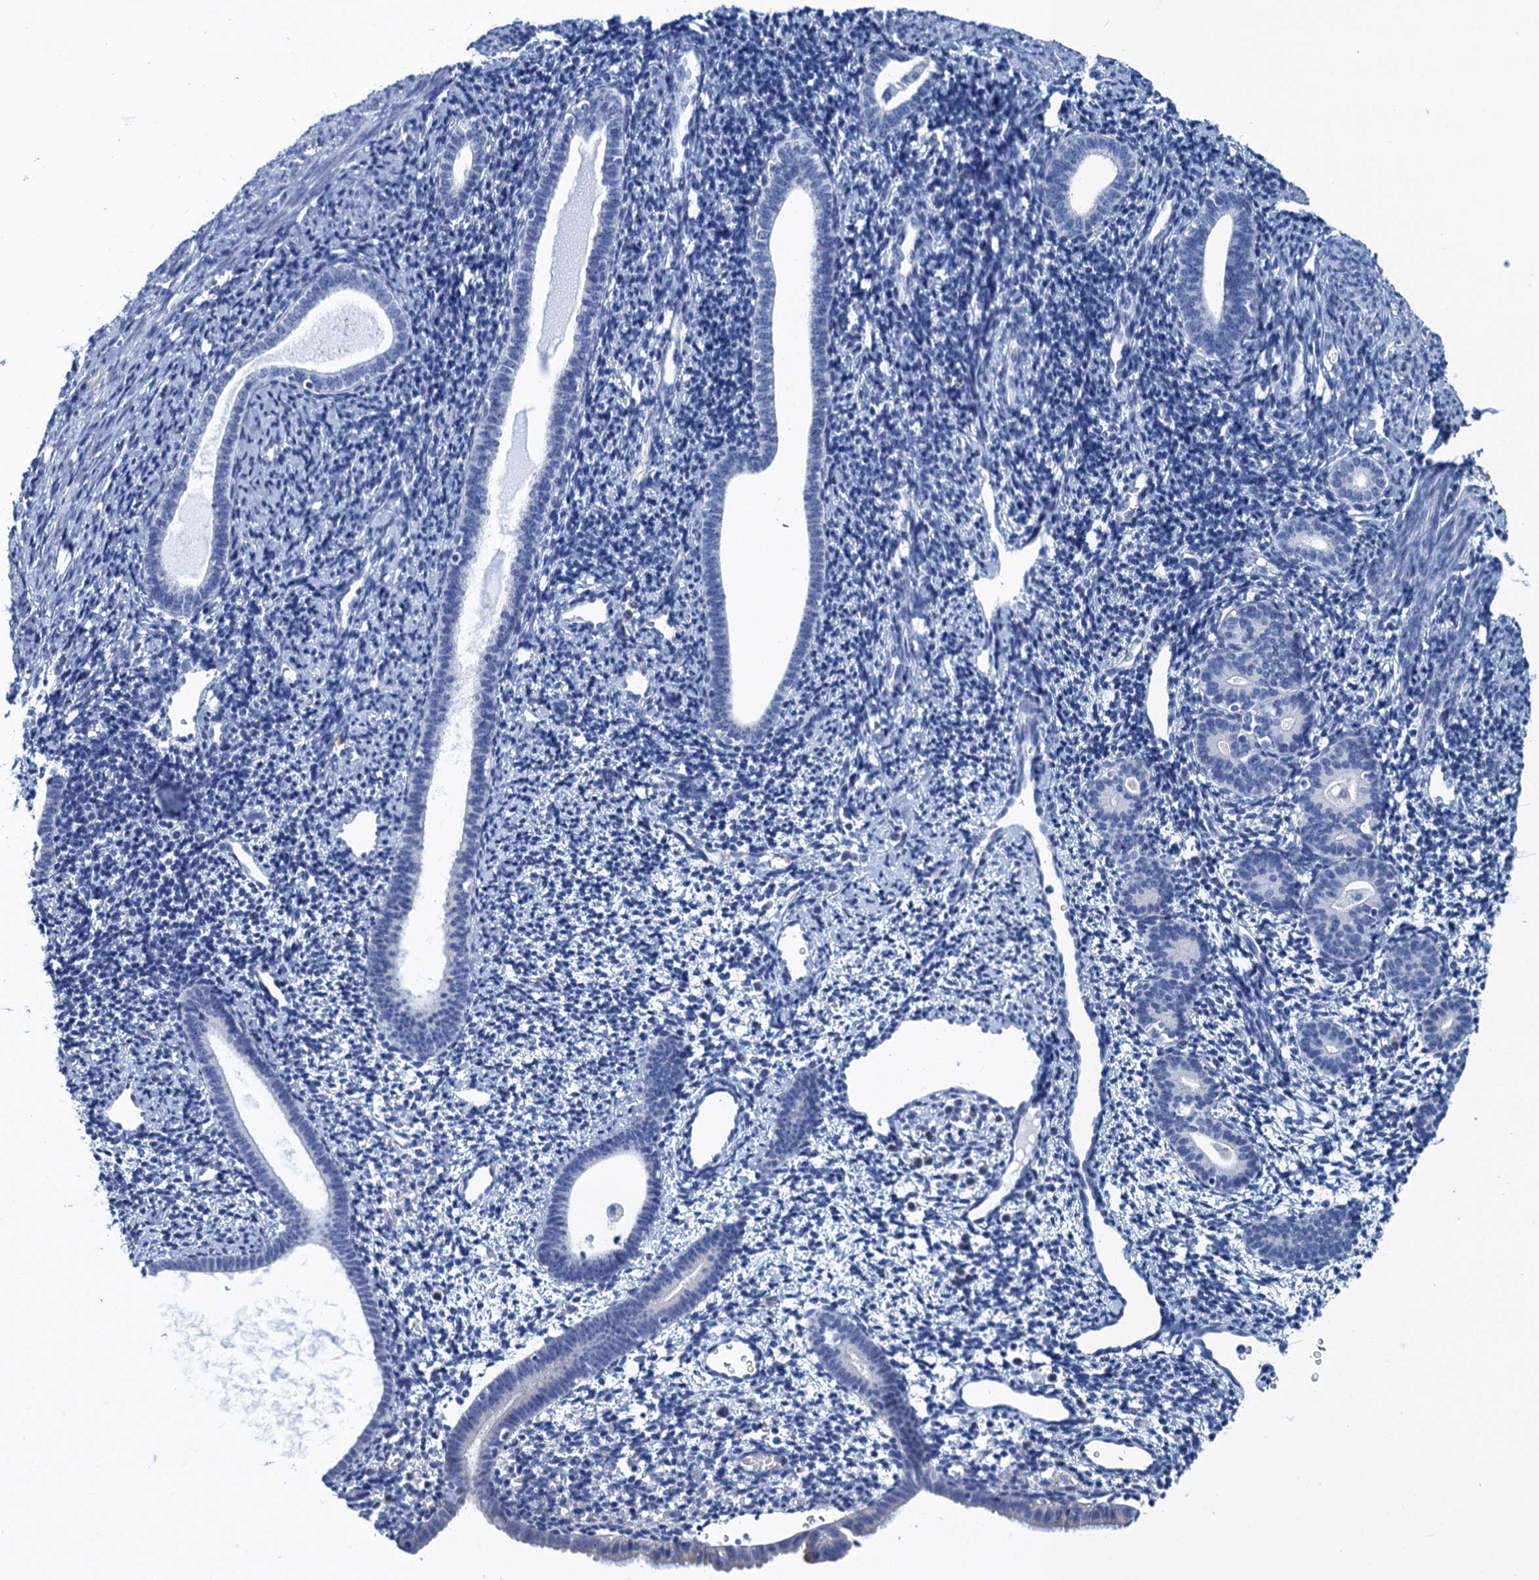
{"staining": {"intensity": "negative", "quantity": "none", "location": "none"}, "tissue": "endometrium", "cell_type": "Cells in endometrial stroma", "image_type": "normal", "snomed": [{"axis": "morphology", "description": "Normal tissue, NOS"}, {"axis": "topography", "description": "Endometrium"}], "caption": "Human endometrium stained for a protein using immunohistochemistry reveals no staining in cells in endometrial stroma.", "gene": "SCEL", "patient": {"sex": "female", "age": 56}}